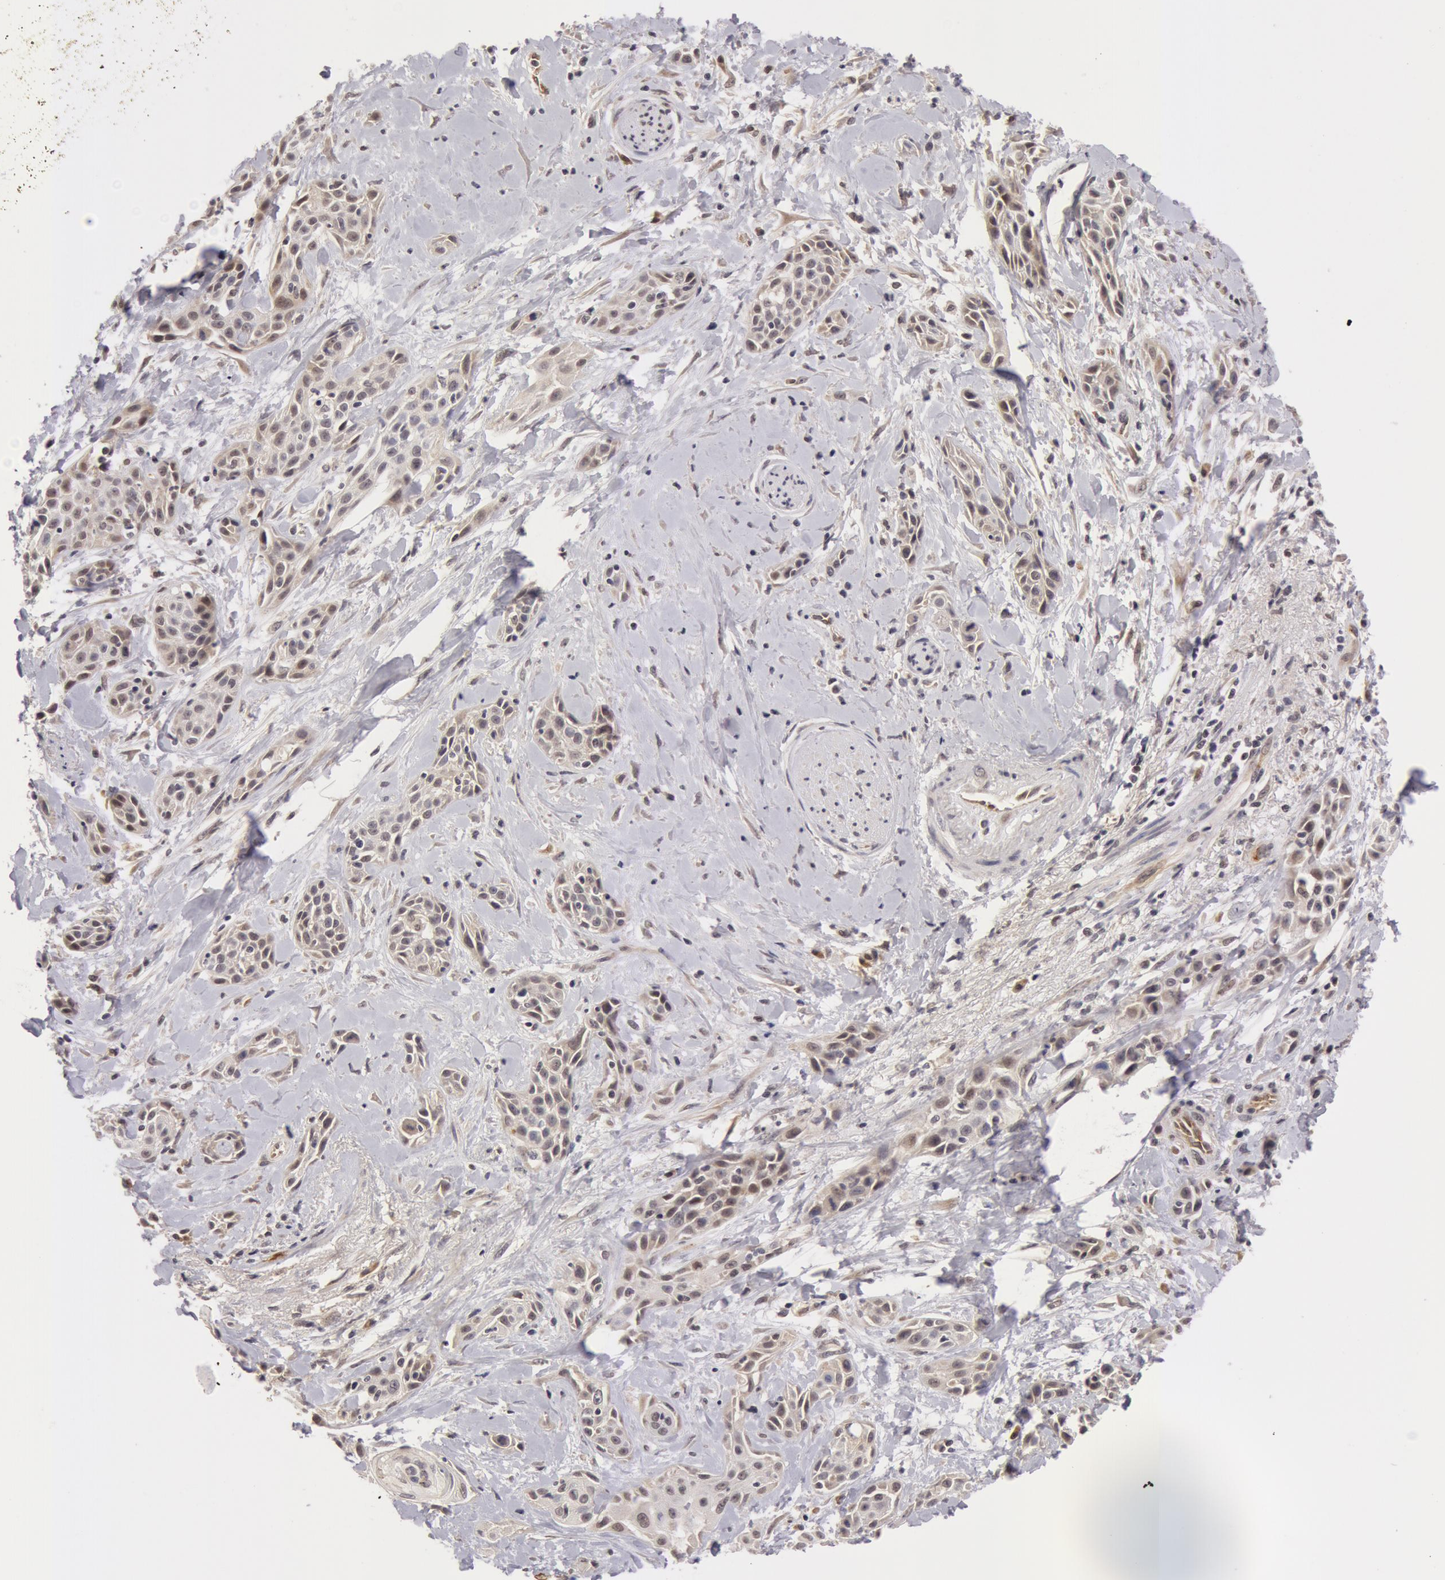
{"staining": {"intensity": "weak", "quantity": "<25%", "location": "cytoplasmic/membranous,nuclear"}, "tissue": "skin cancer", "cell_type": "Tumor cells", "image_type": "cancer", "snomed": [{"axis": "morphology", "description": "Squamous cell carcinoma, NOS"}, {"axis": "topography", "description": "Skin"}, {"axis": "topography", "description": "Anal"}], "caption": "There is no significant expression in tumor cells of skin cancer. (IHC, brightfield microscopy, high magnification).", "gene": "SYTL4", "patient": {"sex": "male", "age": 64}}